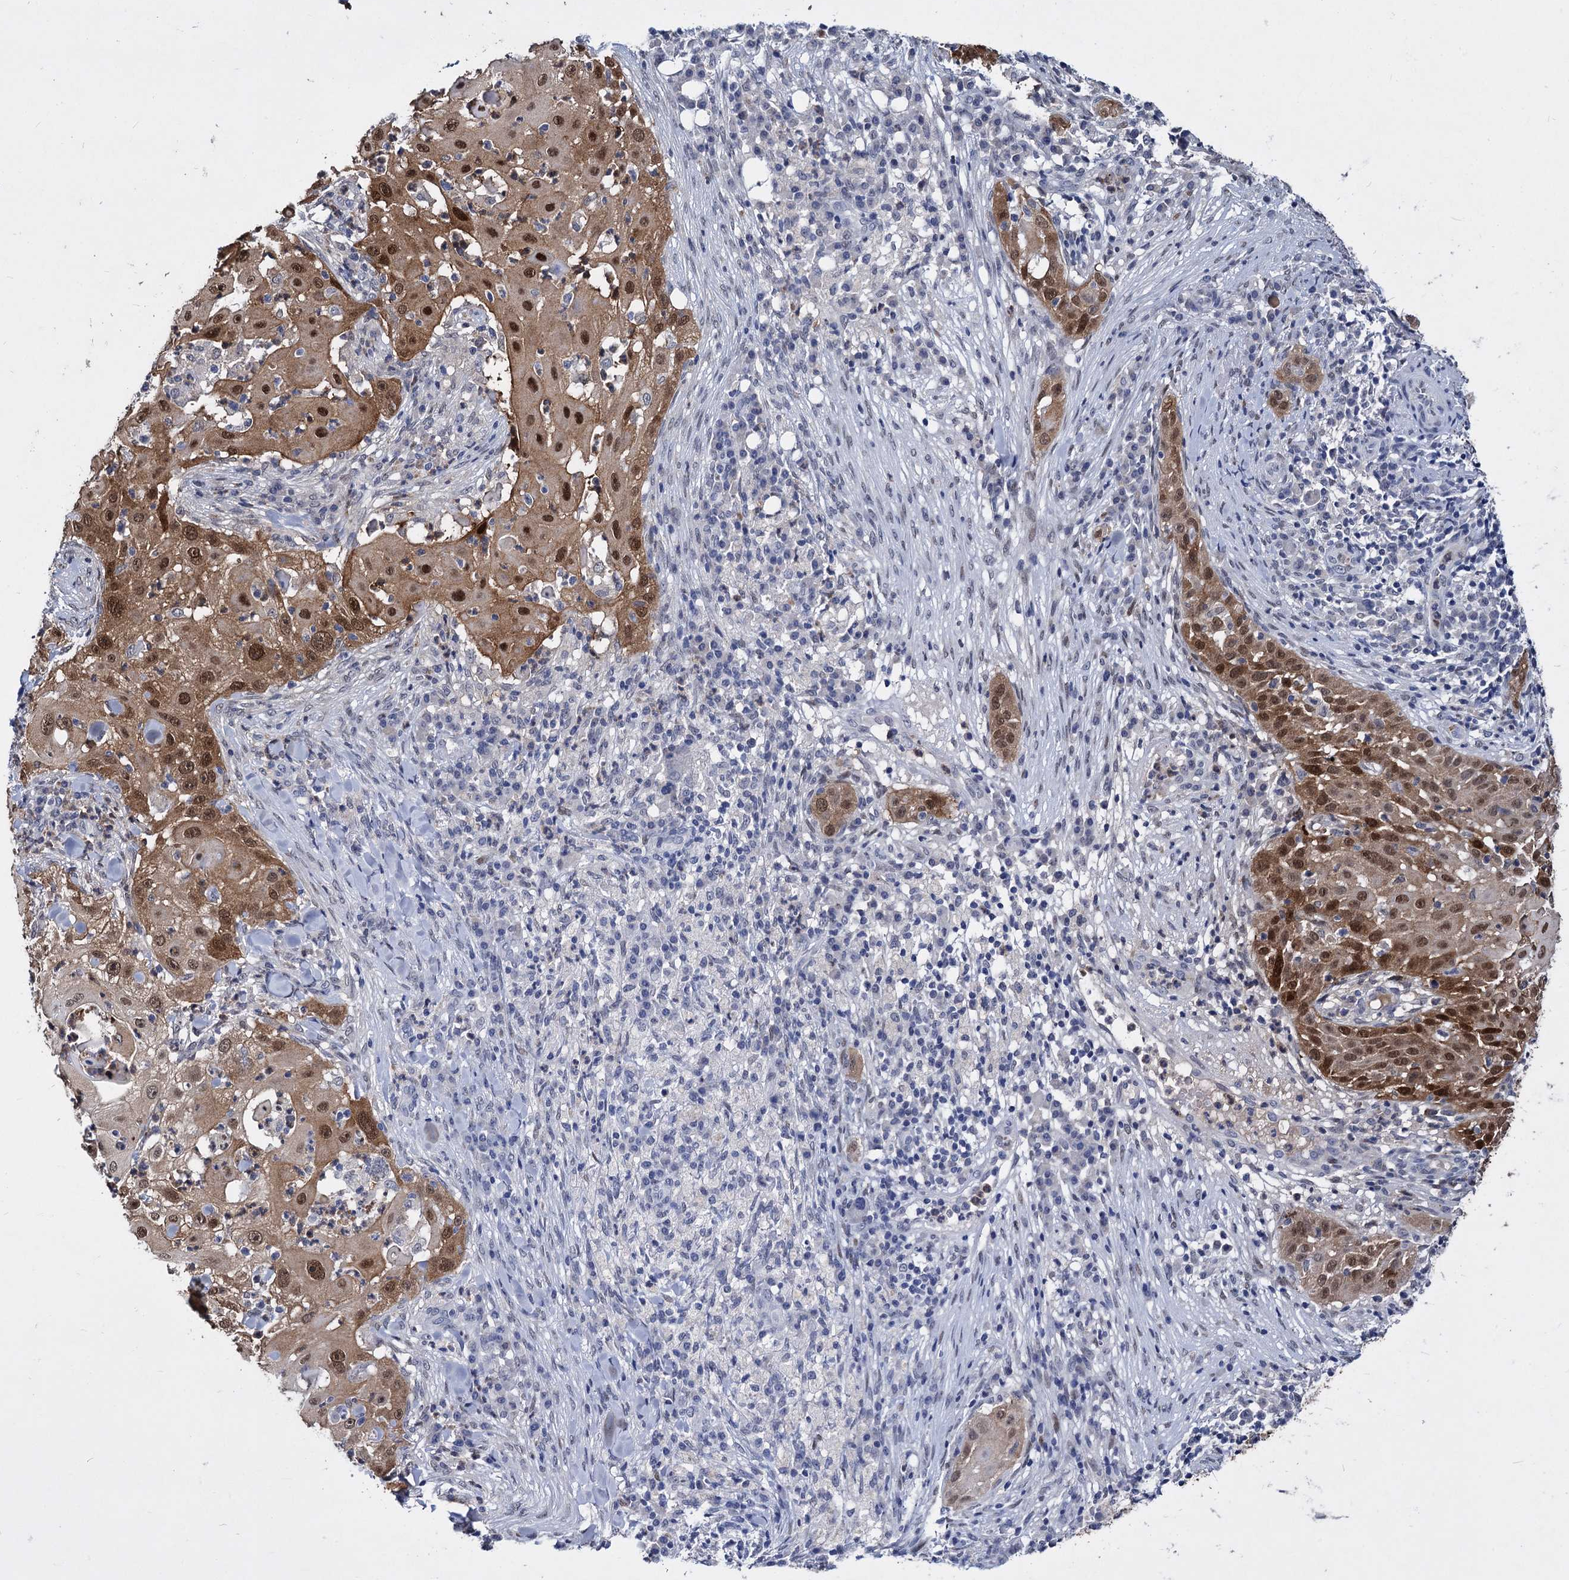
{"staining": {"intensity": "strong", "quantity": ">75%", "location": "cytoplasmic/membranous,nuclear"}, "tissue": "skin cancer", "cell_type": "Tumor cells", "image_type": "cancer", "snomed": [{"axis": "morphology", "description": "Squamous cell carcinoma, NOS"}, {"axis": "topography", "description": "Skin"}], "caption": "Protein analysis of skin cancer tissue reveals strong cytoplasmic/membranous and nuclear positivity in approximately >75% of tumor cells.", "gene": "MAGEA4", "patient": {"sex": "female", "age": 44}}